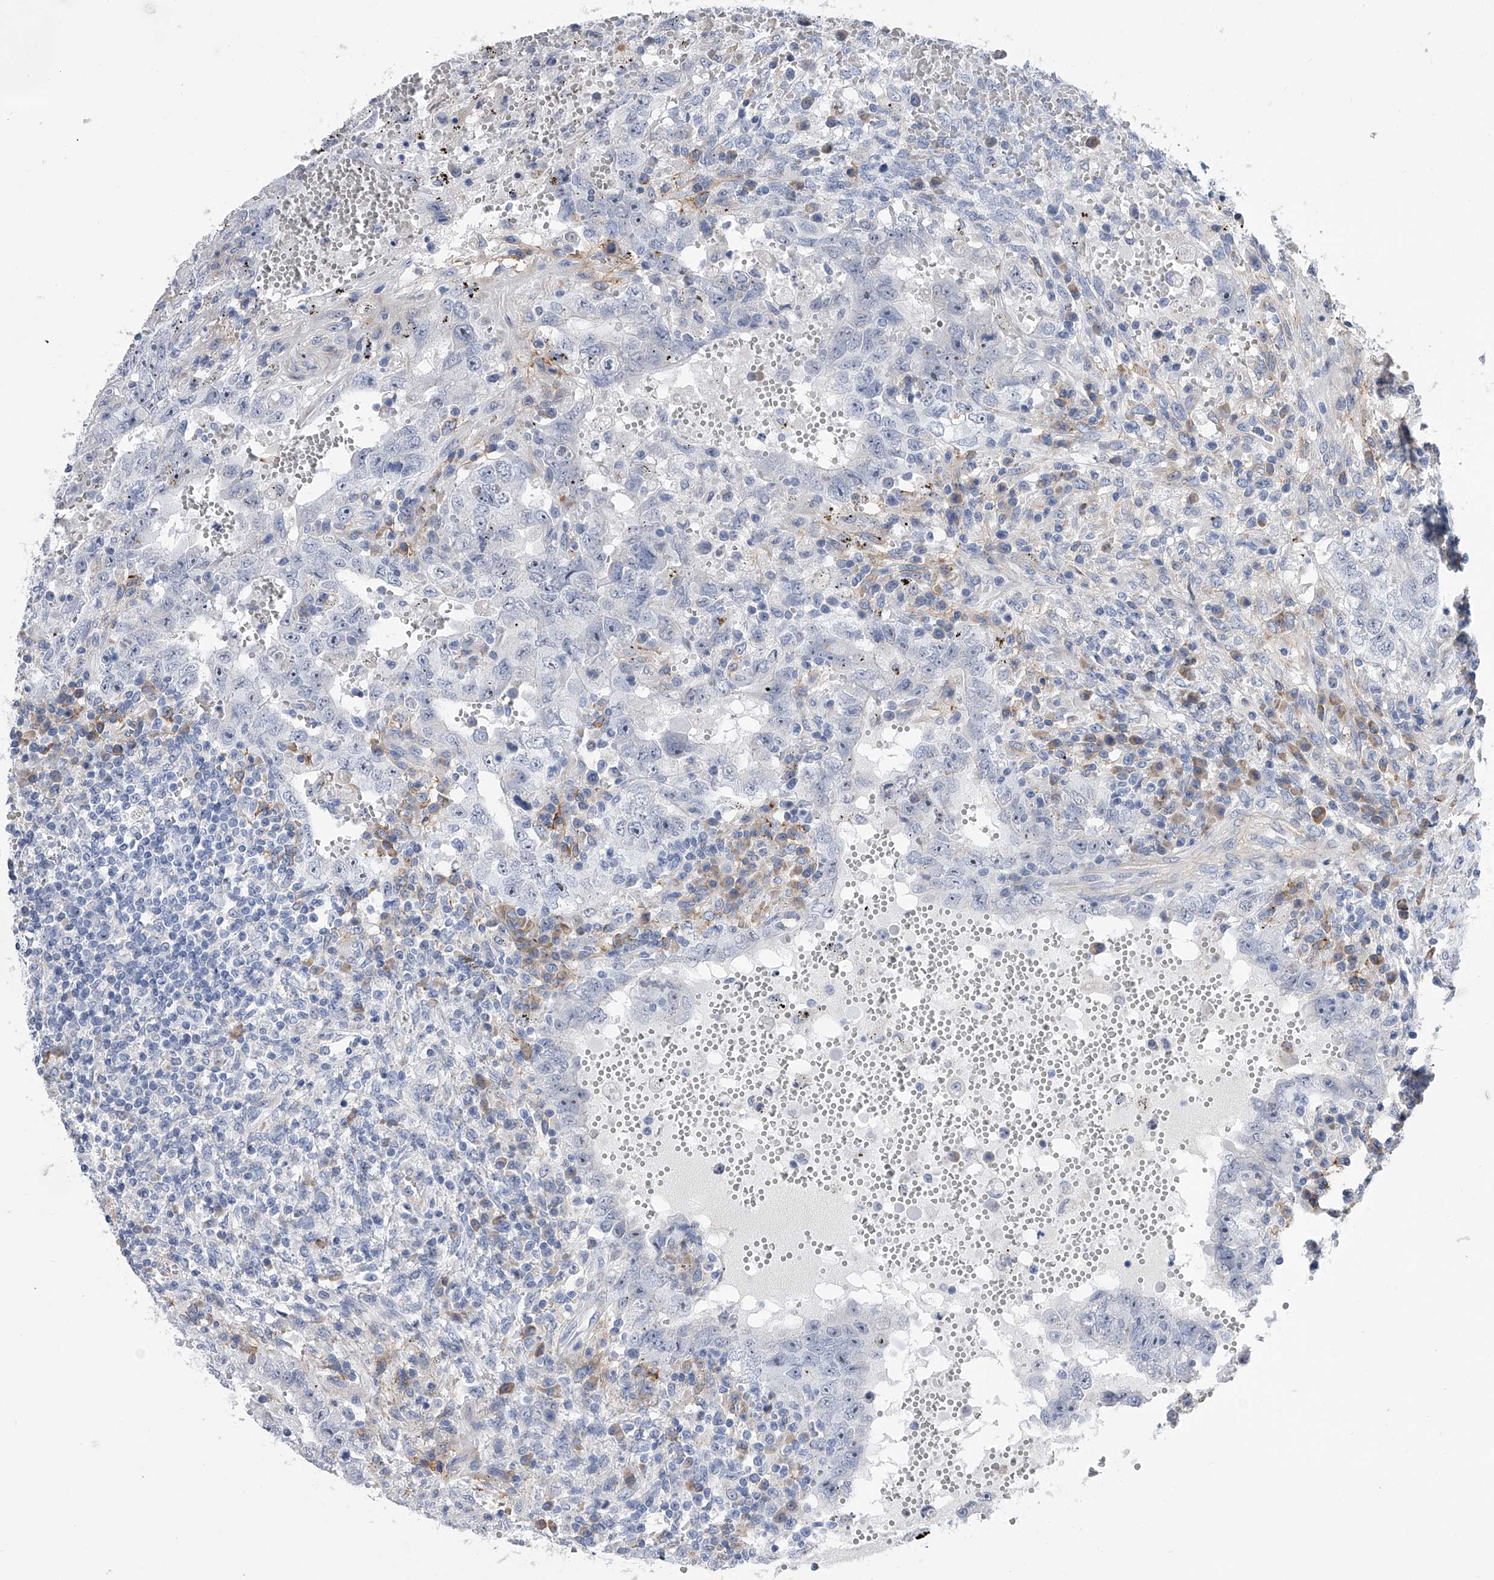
{"staining": {"intensity": "negative", "quantity": "none", "location": "none"}, "tissue": "testis cancer", "cell_type": "Tumor cells", "image_type": "cancer", "snomed": [{"axis": "morphology", "description": "Carcinoma, Embryonal, NOS"}, {"axis": "topography", "description": "Testis"}], "caption": "Immunohistochemistry micrograph of testis embryonal carcinoma stained for a protein (brown), which exhibits no expression in tumor cells. Nuclei are stained in blue.", "gene": "ALG14", "patient": {"sex": "male", "age": 26}}